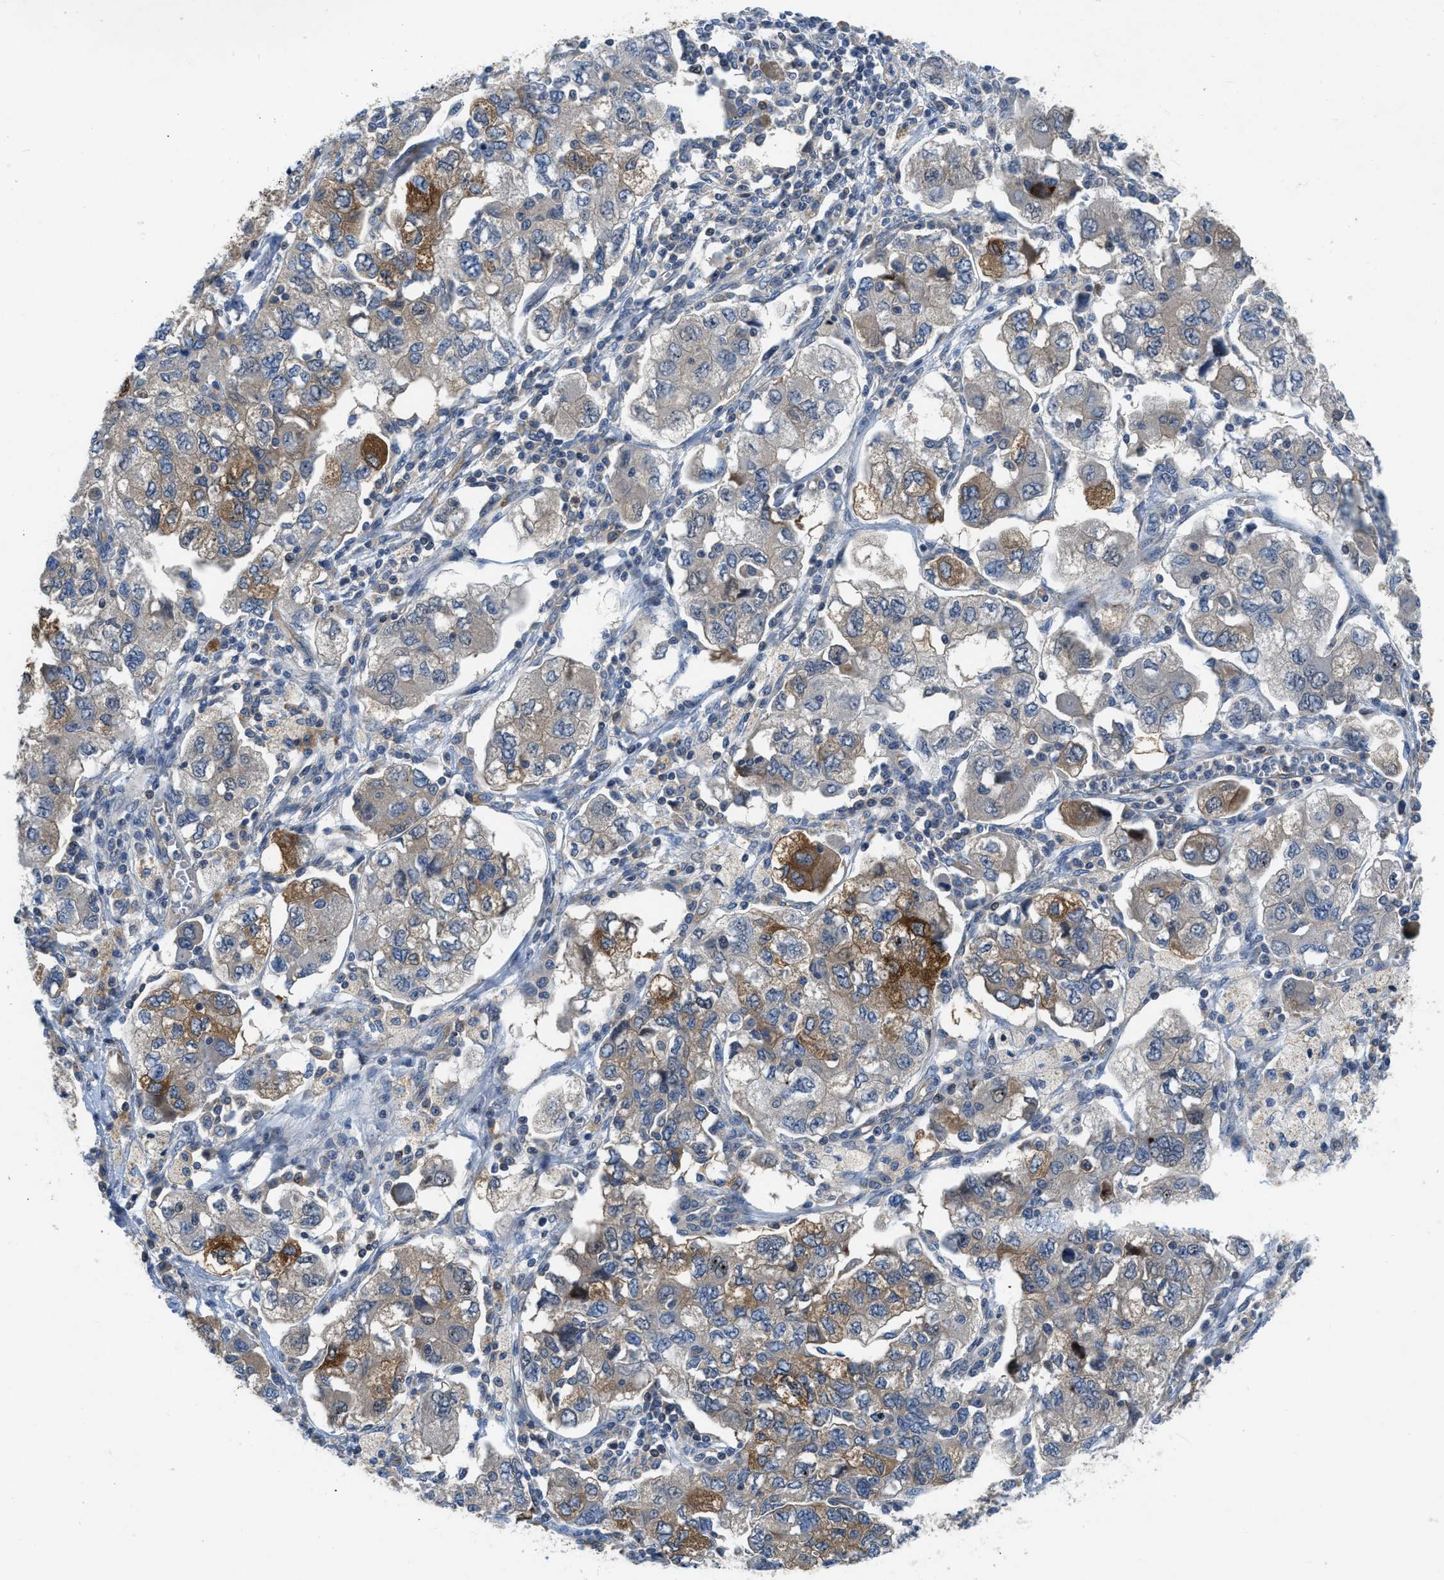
{"staining": {"intensity": "strong", "quantity": "<25%", "location": "cytoplasmic/membranous"}, "tissue": "ovarian cancer", "cell_type": "Tumor cells", "image_type": "cancer", "snomed": [{"axis": "morphology", "description": "Carcinoma, NOS"}, {"axis": "morphology", "description": "Cystadenocarcinoma, serous, NOS"}, {"axis": "topography", "description": "Ovary"}], "caption": "High-magnification brightfield microscopy of ovarian carcinoma stained with DAB (brown) and counterstained with hematoxylin (blue). tumor cells exhibit strong cytoplasmic/membranous positivity is appreciated in approximately<25% of cells. (DAB (3,3'-diaminobenzidine) IHC with brightfield microscopy, high magnification).", "gene": "PFKP", "patient": {"sex": "female", "age": 69}}